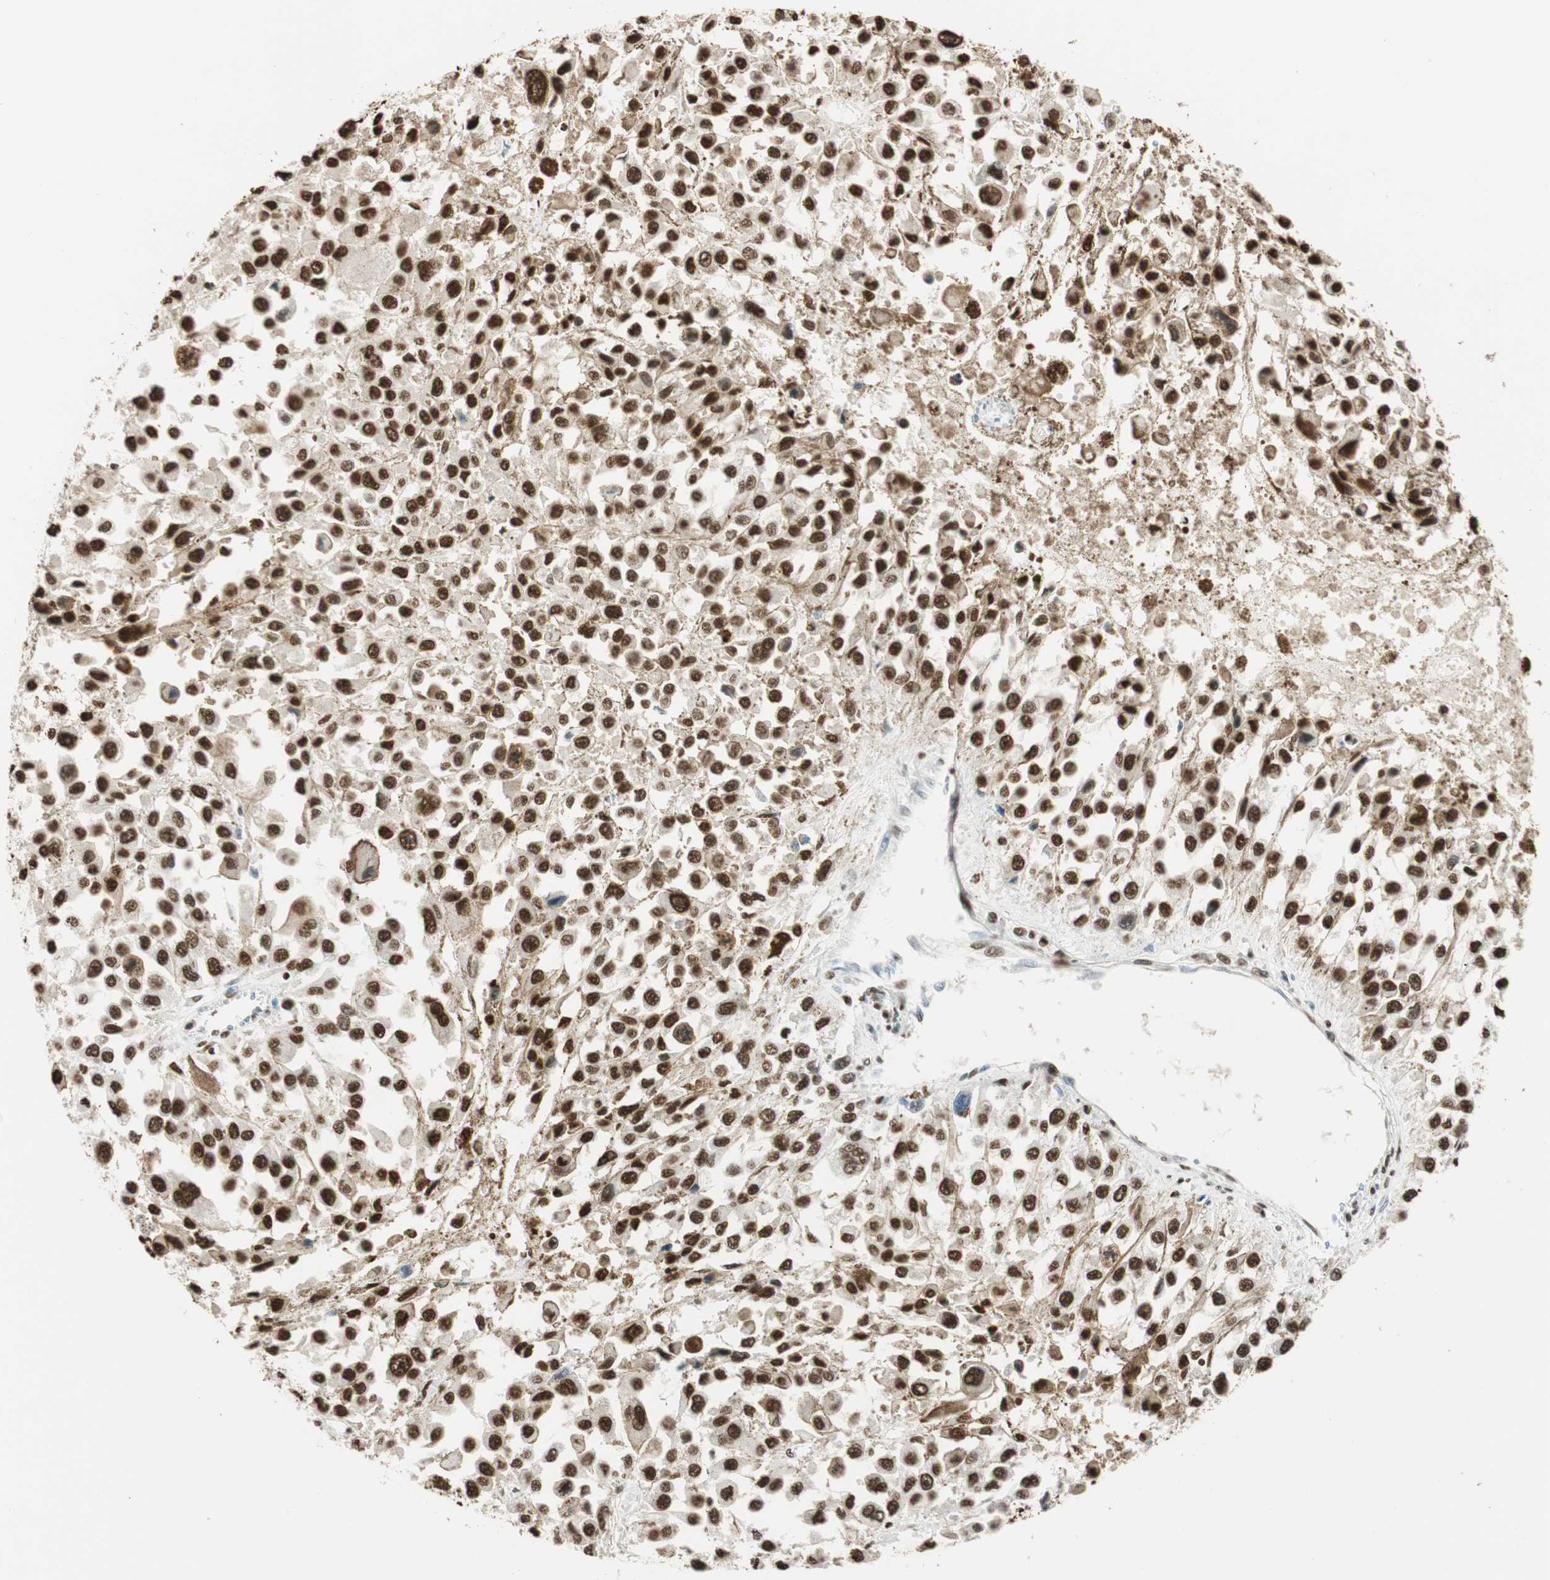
{"staining": {"intensity": "strong", "quantity": ">75%", "location": "nuclear"}, "tissue": "melanoma", "cell_type": "Tumor cells", "image_type": "cancer", "snomed": [{"axis": "morphology", "description": "Malignant melanoma, Metastatic site"}, {"axis": "topography", "description": "Lymph node"}], "caption": "Immunohistochemical staining of human malignant melanoma (metastatic site) exhibits high levels of strong nuclear protein staining in approximately >75% of tumor cells. (DAB IHC with brightfield microscopy, high magnification).", "gene": "FANCG", "patient": {"sex": "male", "age": 59}}